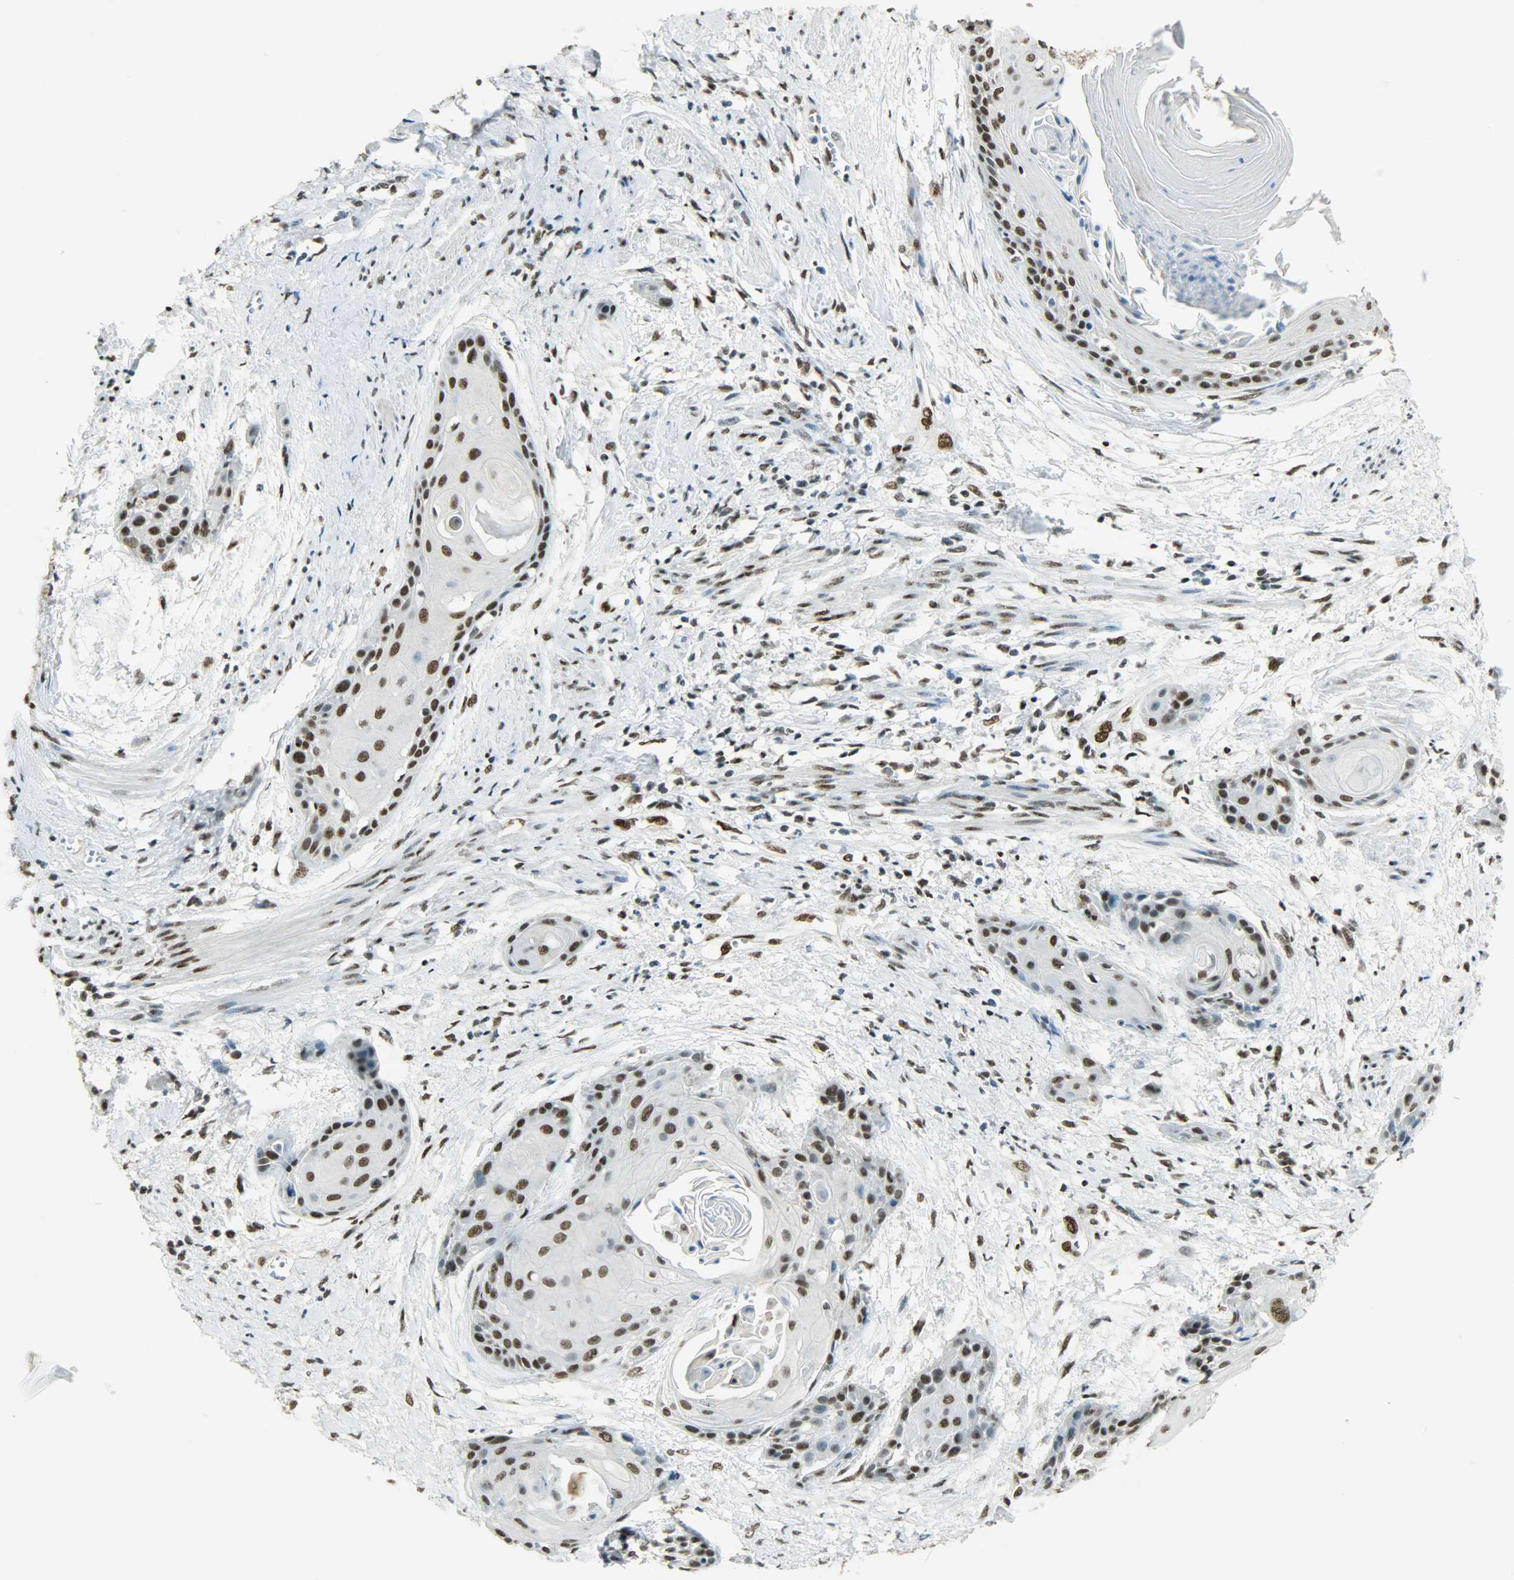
{"staining": {"intensity": "strong", "quantity": ">75%", "location": "nuclear"}, "tissue": "cervical cancer", "cell_type": "Tumor cells", "image_type": "cancer", "snomed": [{"axis": "morphology", "description": "Squamous cell carcinoma, NOS"}, {"axis": "topography", "description": "Cervix"}], "caption": "Cervical cancer (squamous cell carcinoma) stained with a protein marker reveals strong staining in tumor cells.", "gene": "MYEF2", "patient": {"sex": "female", "age": 57}}